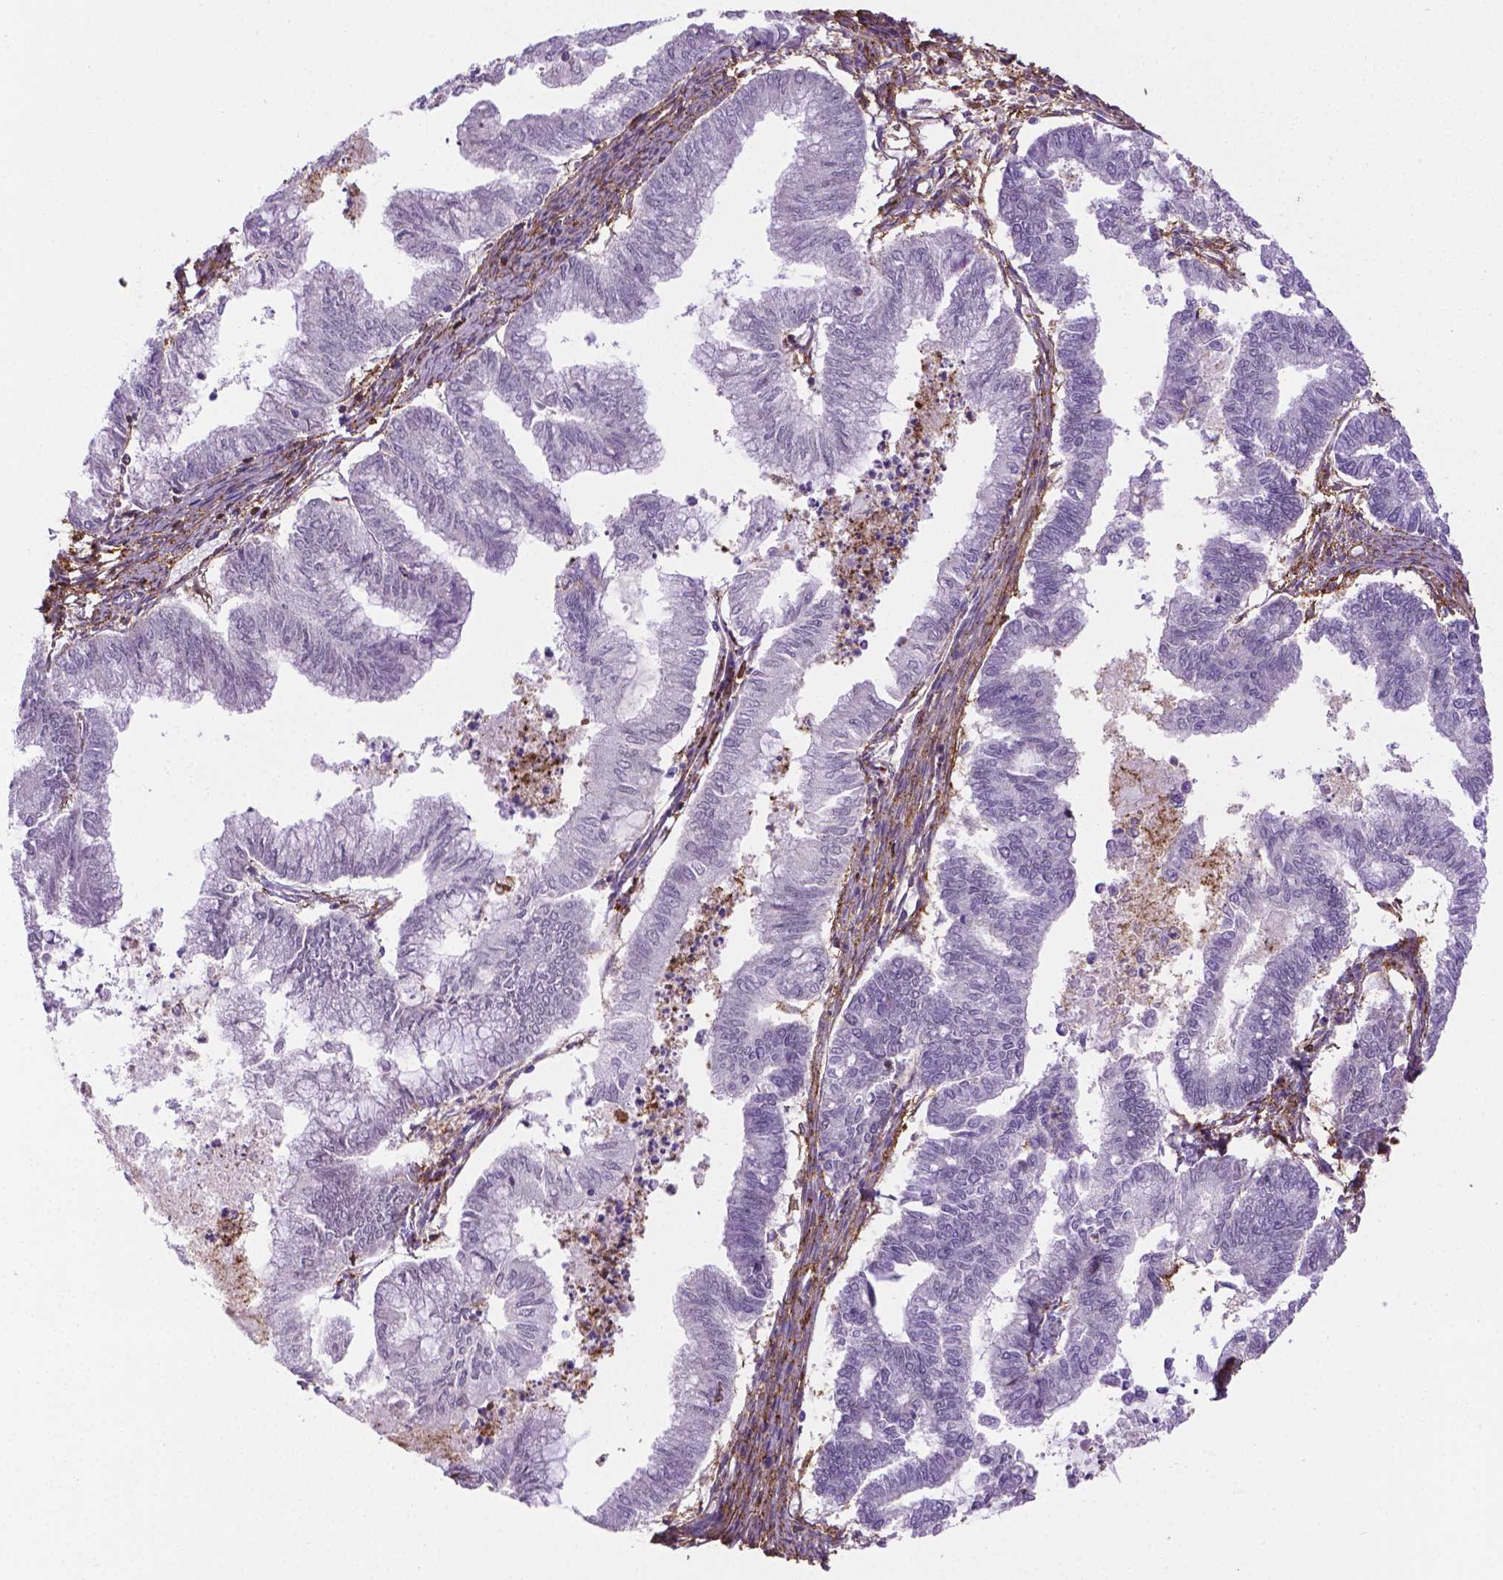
{"staining": {"intensity": "negative", "quantity": "none", "location": "none"}, "tissue": "endometrial cancer", "cell_type": "Tumor cells", "image_type": "cancer", "snomed": [{"axis": "morphology", "description": "Adenocarcinoma, NOS"}, {"axis": "topography", "description": "Endometrium"}], "caption": "High power microscopy histopathology image of an IHC histopathology image of endometrial cancer (adenocarcinoma), revealing no significant staining in tumor cells.", "gene": "ACAD10", "patient": {"sex": "female", "age": 79}}